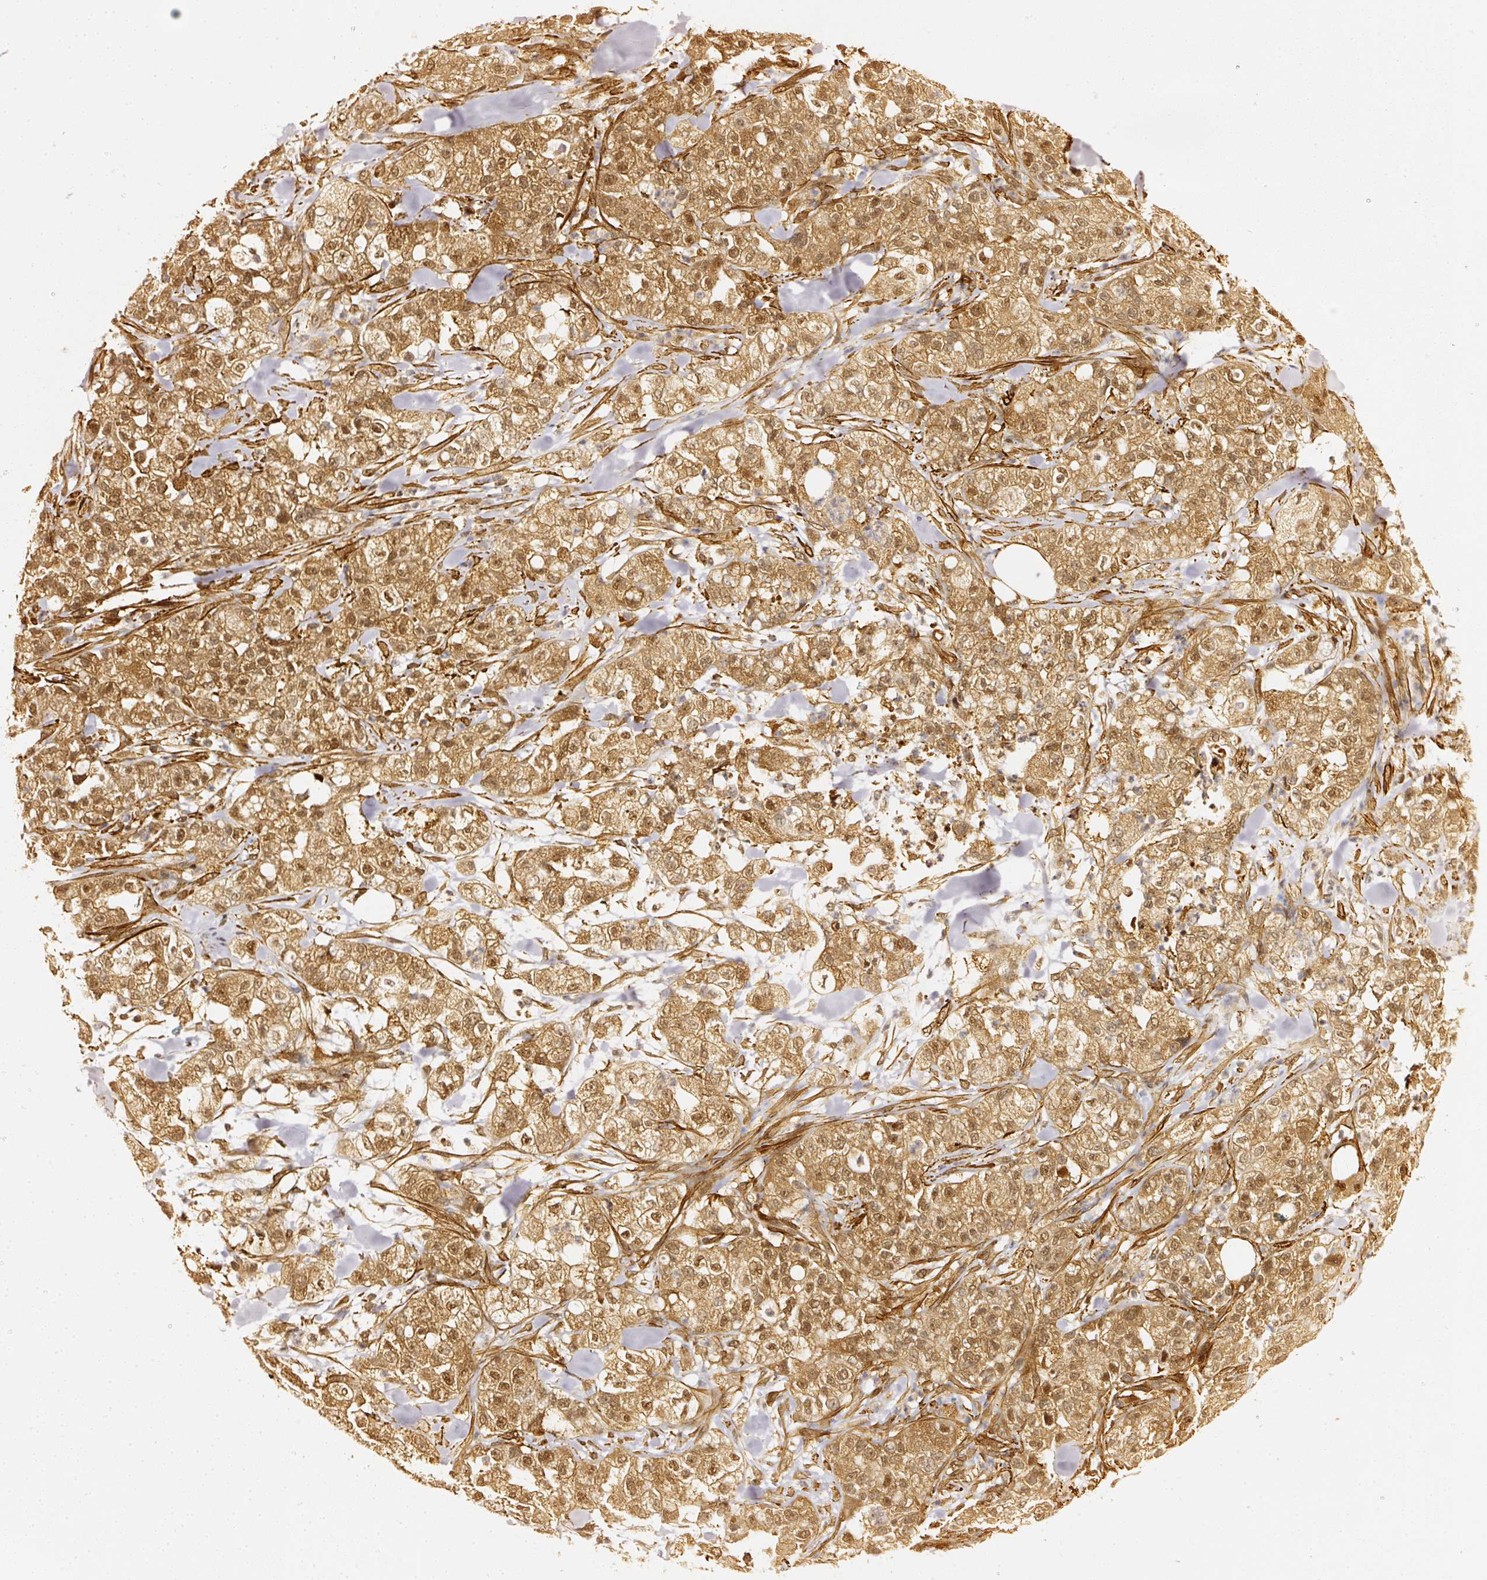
{"staining": {"intensity": "moderate", "quantity": ">75%", "location": "cytoplasmic/membranous,nuclear"}, "tissue": "pancreatic cancer", "cell_type": "Tumor cells", "image_type": "cancer", "snomed": [{"axis": "morphology", "description": "Adenocarcinoma, NOS"}, {"axis": "topography", "description": "Pancreas"}], "caption": "Human pancreatic cancer stained for a protein (brown) demonstrates moderate cytoplasmic/membranous and nuclear positive expression in about >75% of tumor cells.", "gene": "PSMD1", "patient": {"sex": "female", "age": 78}}